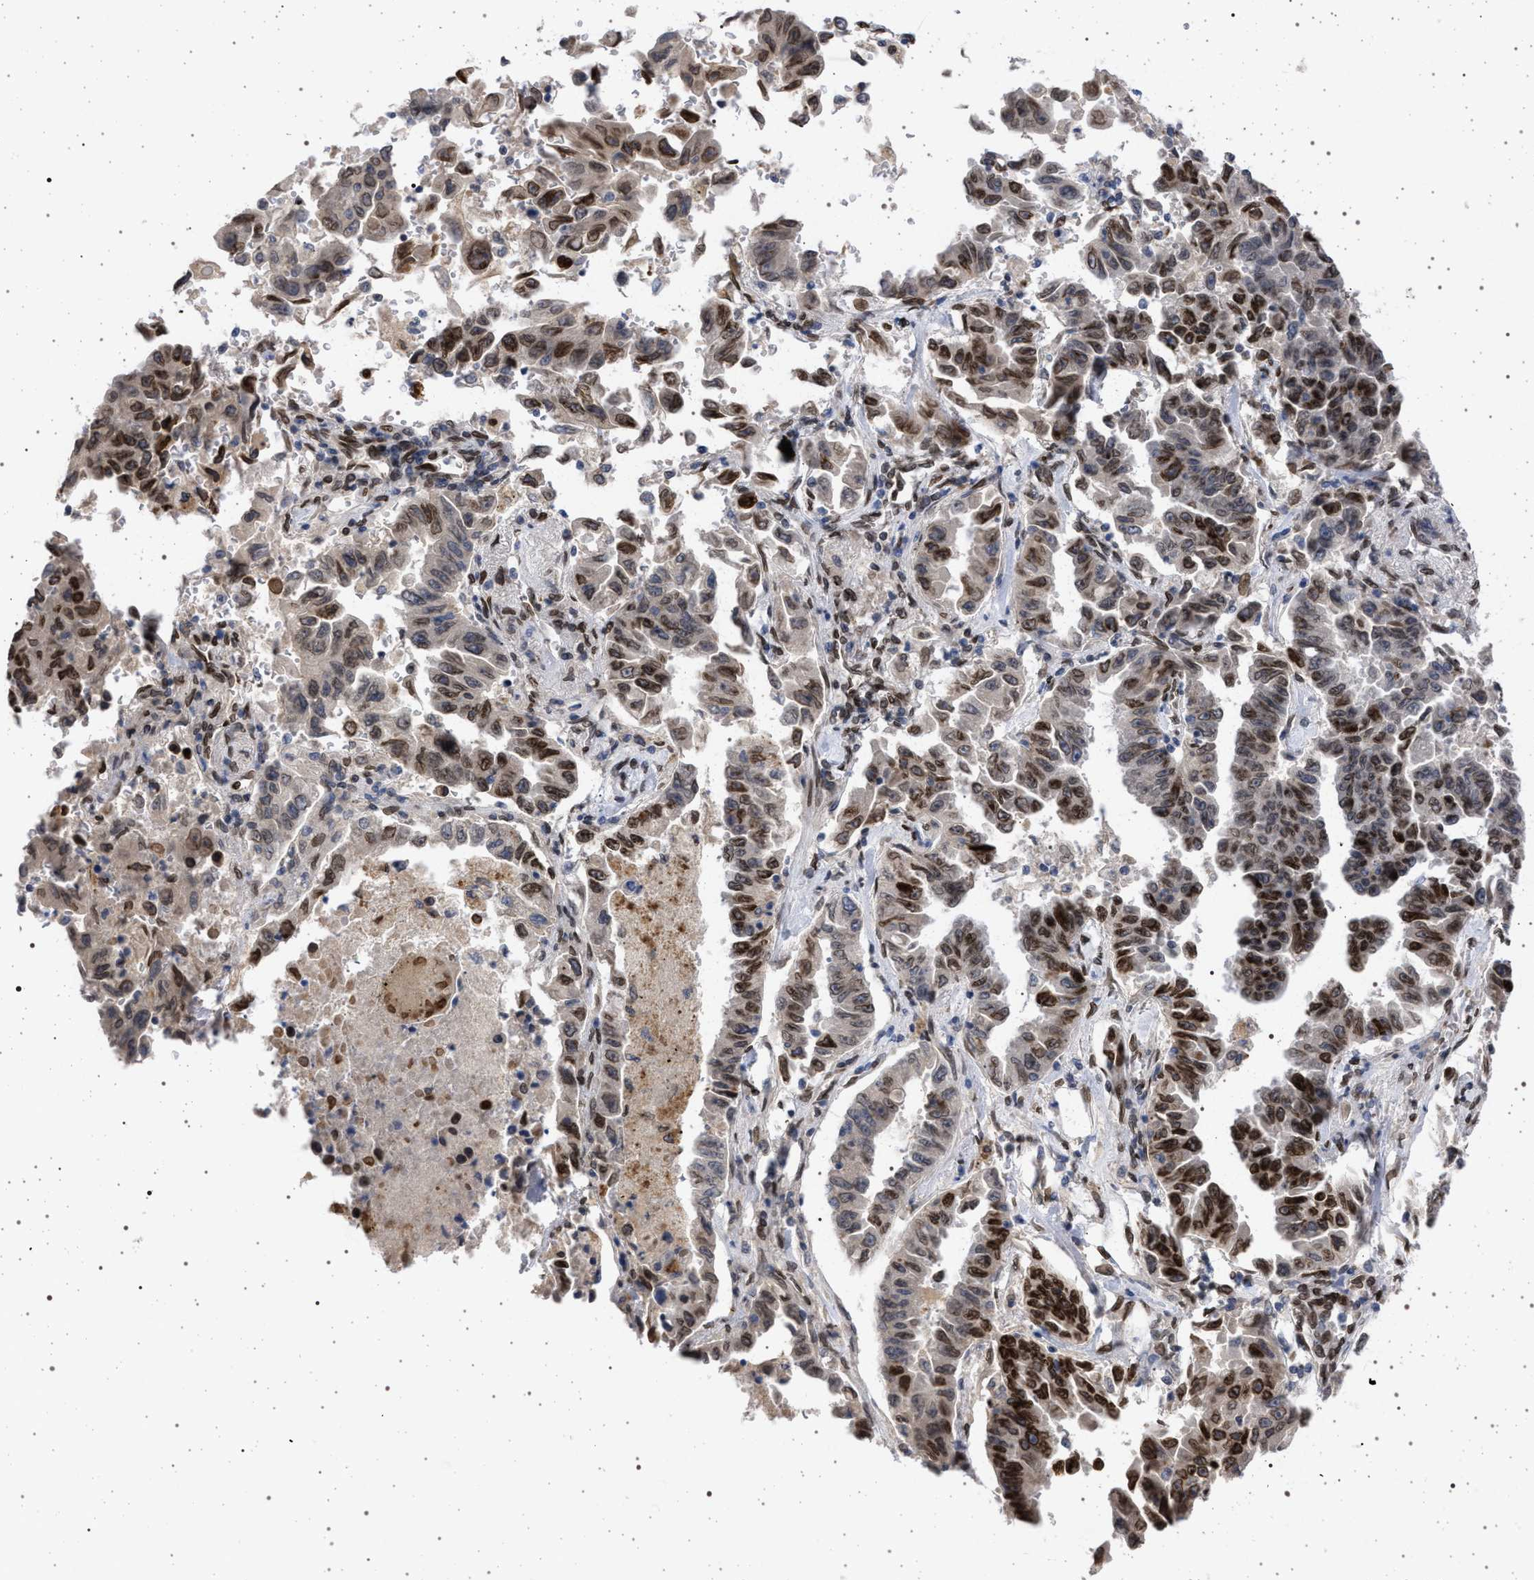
{"staining": {"intensity": "moderate", "quantity": ">75%", "location": "nuclear"}, "tissue": "lung cancer", "cell_type": "Tumor cells", "image_type": "cancer", "snomed": [{"axis": "morphology", "description": "Adenocarcinoma, NOS"}, {"axis": "topography", "description": "Lung"}], "caption": "Human lung cancer stained with a brown dye displays moderate nuclear positive staining in about >75% of tumor cells.", "gene": "ING2", "patient": {"sex": "female", "age": 51}}